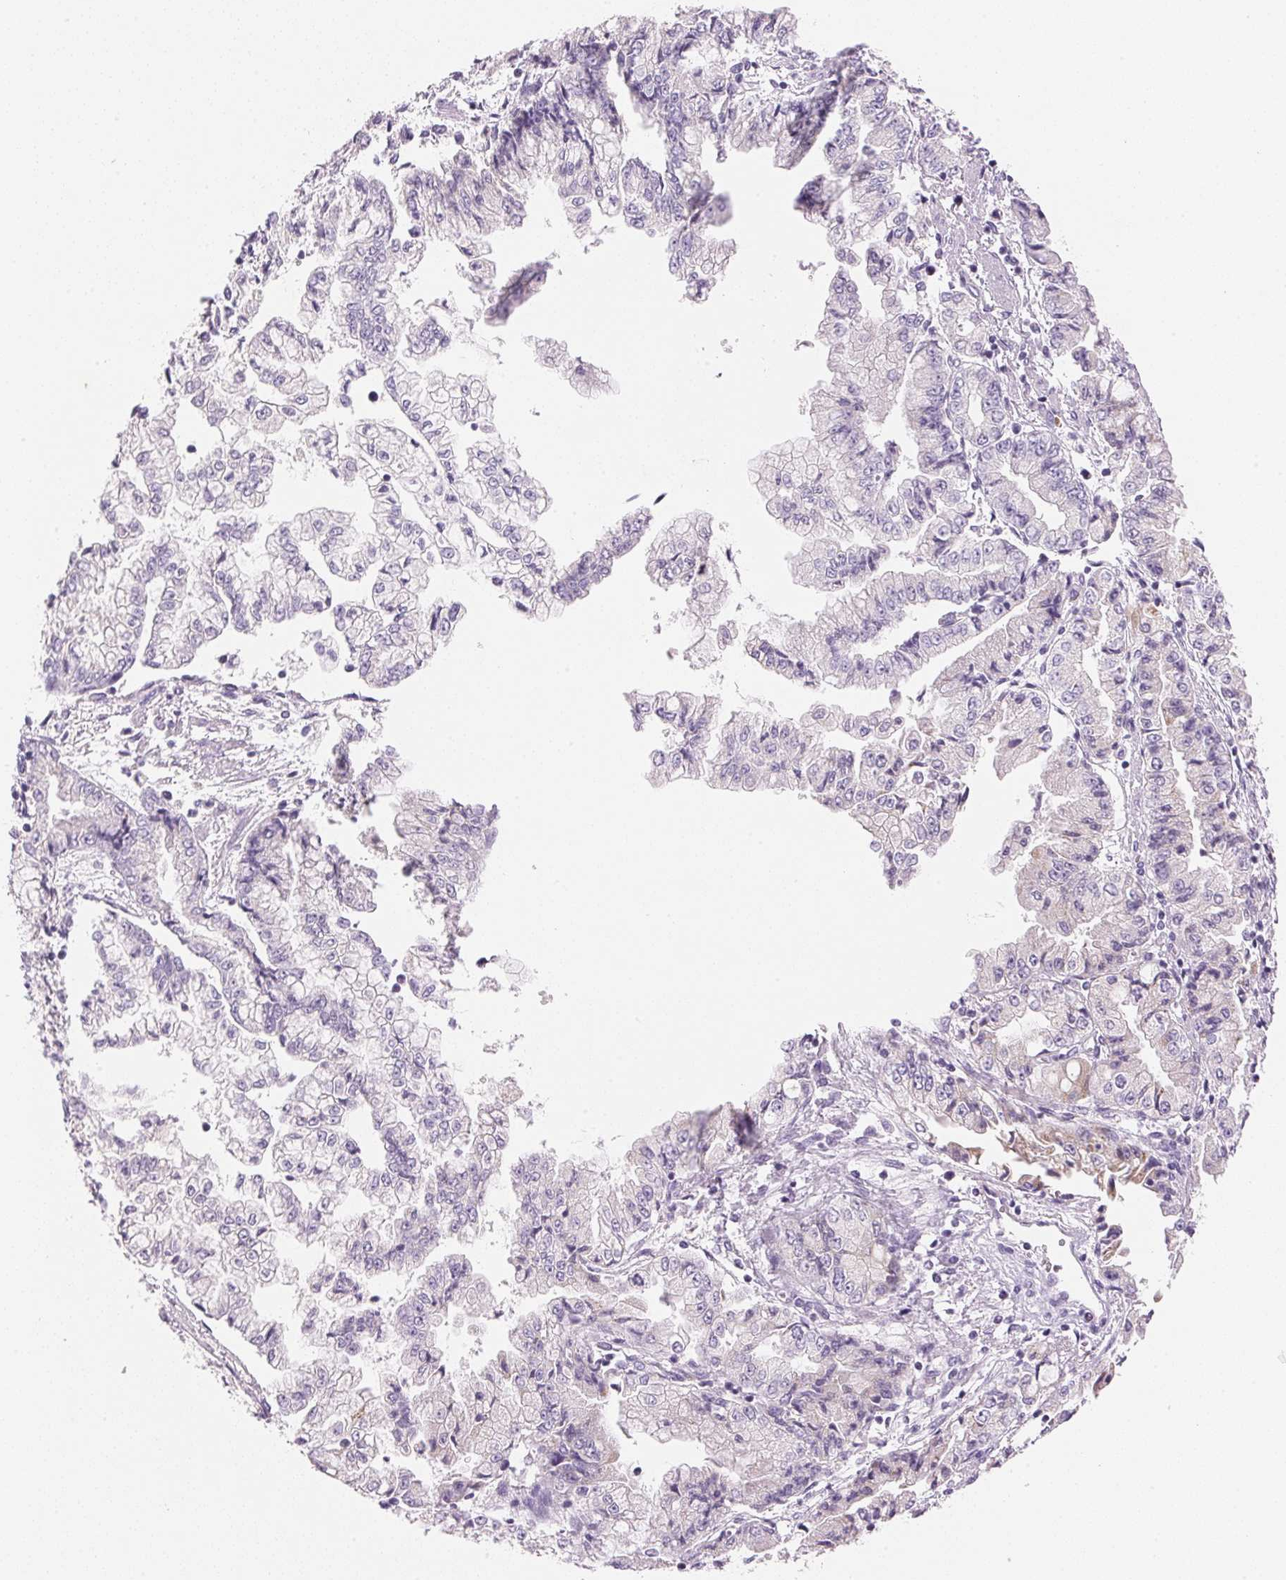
{"staining": {"intensity": "negative", "quantity": "none", "location": "none"}, "tissue": "stomach cancer", "cell_type": "Tumor cells", "image_type": "cancer", "snomed": [{"axis": "morphology", "description": "Adenocarcinoma, NOS"}, {"axis": "topography", "description": "Stomach, upper"}], "caption": "Tumor cells are negative for protein expression in human stomach adenocarcinoma.", "gene": "CYP11B1", "patient": {"sex": "female", "age": 74}}